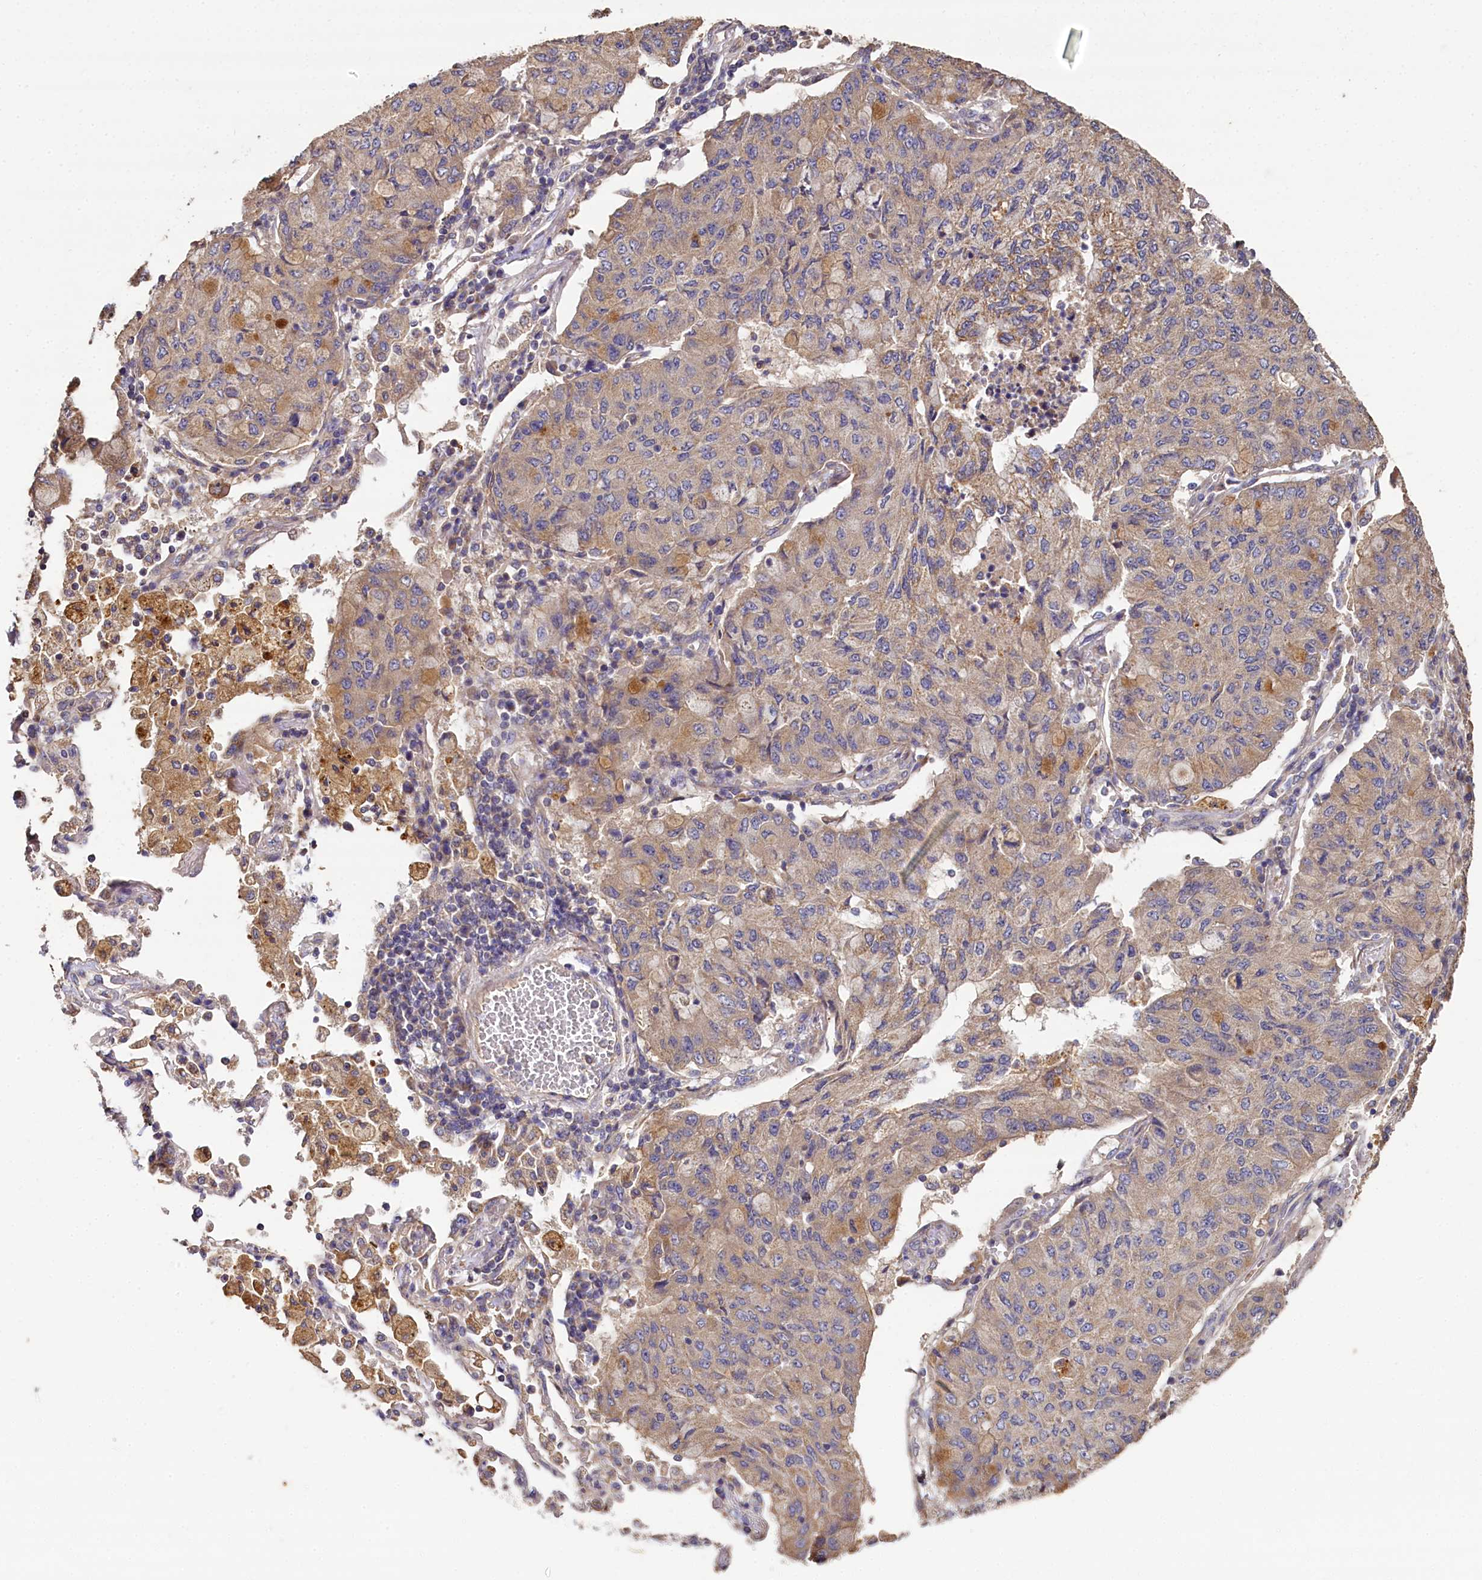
{"staining": {"intensity": "moderate", "quantity": ">75%", "location": "cytoplasmic/membranous"}, "tissue": "lung cancer", "cell_type": "Tumor cells", "image_type": "cancer", "snomed": [{"axis": "morphology", "description": "Squamous cell carcinoma, NOS"}, {"axis": "topography", "description": "Lung"}], "caption": "Immunohistochemical staining of lung cancer (squamous cell carcinoma) displays medium levels of moderate cytoplasmic/membranous protein staining in approximately >75% of tumor cells. Immunohistochemistry stains the protein of interest in brown and the nuclei are stained blue.", "gene": "SPRYD3", "patient": {"sex": "male", "age": 74}}